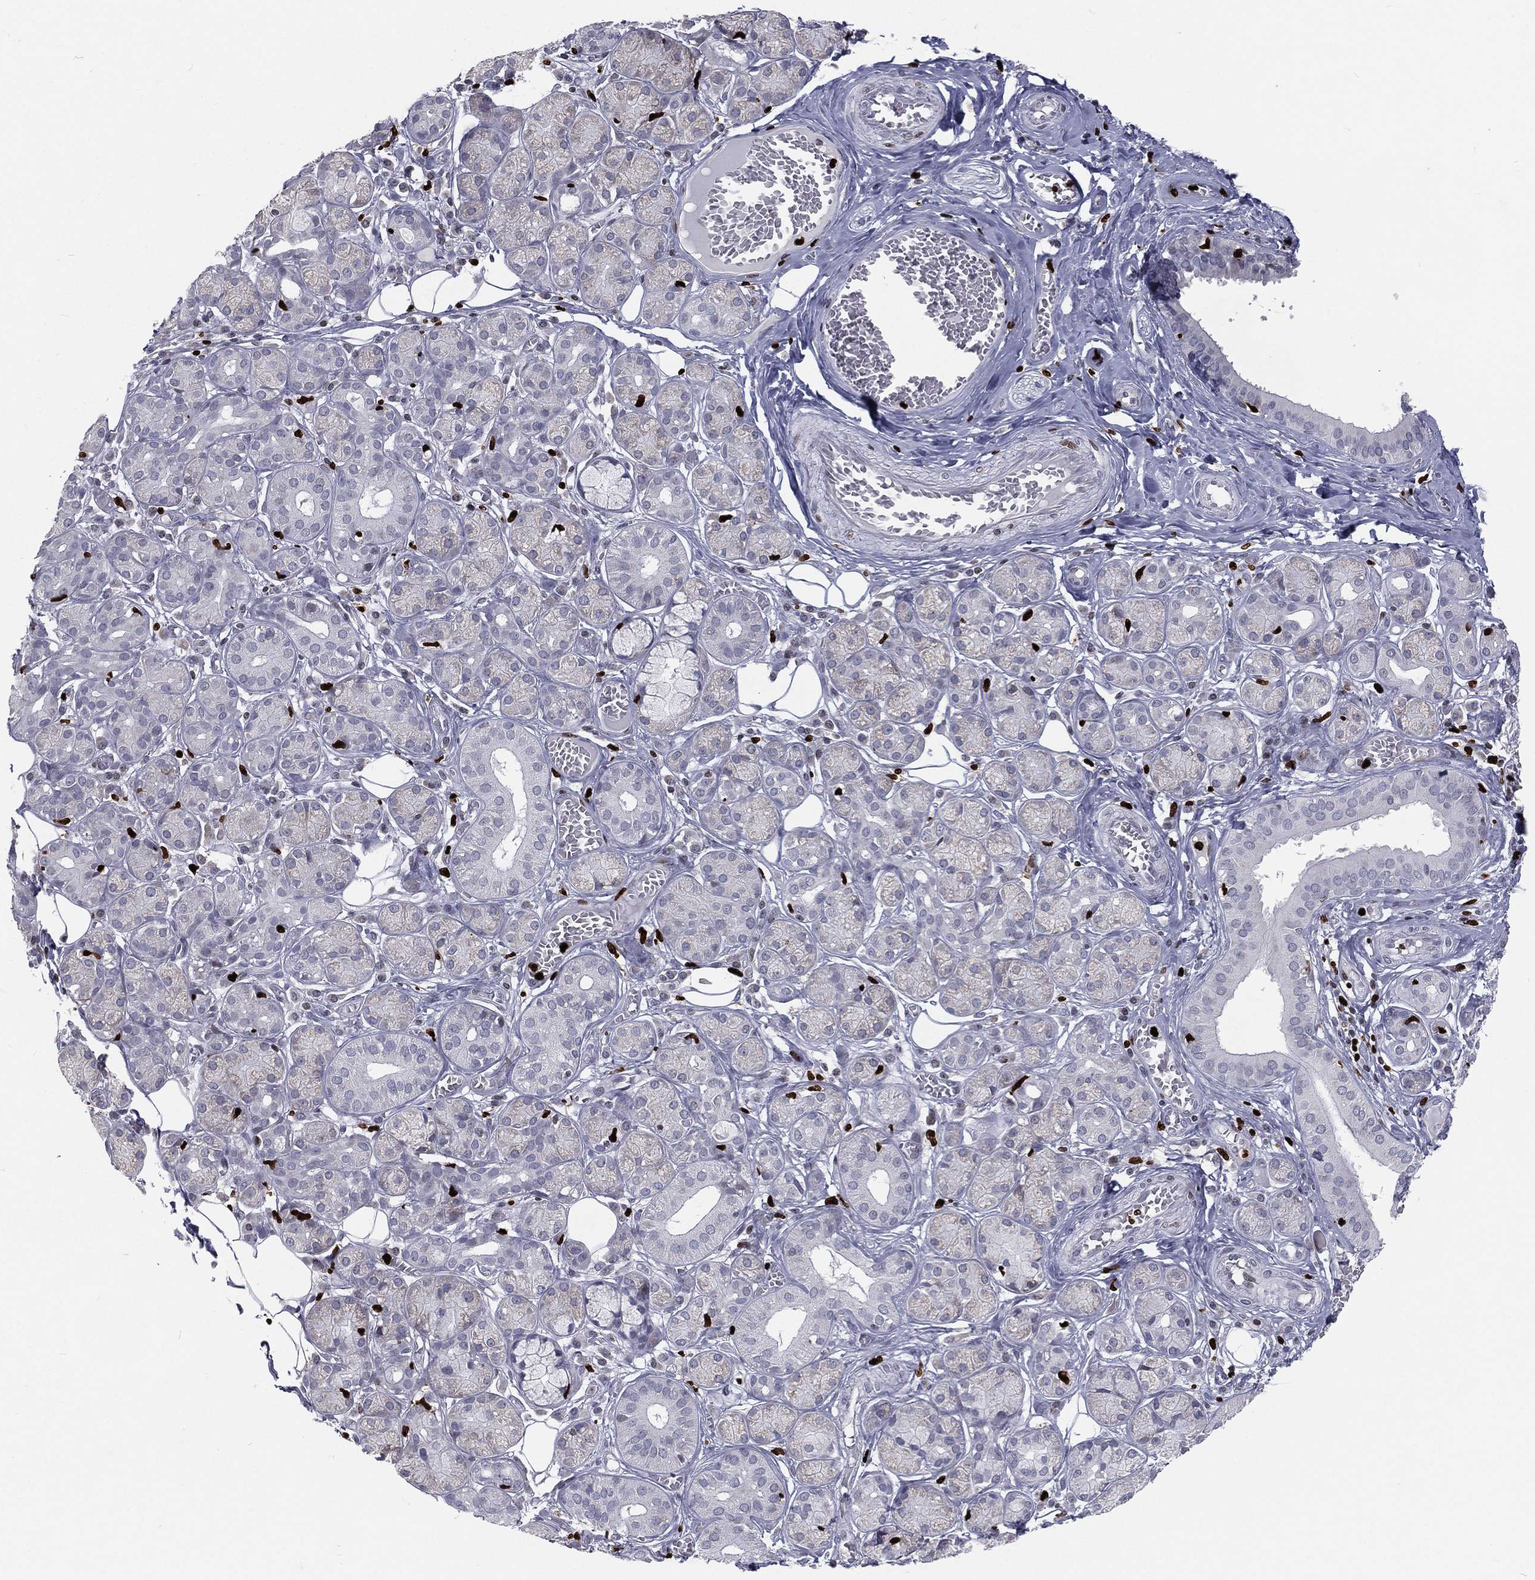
{"staining": {"intensity": "negative", "quantity": "none", "location": "none"}, "tissue": "salivary gland", "cell_type": "Glandular cells", "image_type": "normal", "snomed": [{"axis": "morphology", "description": "Normal tissue, NOS"}, {"axis": "topography", "description": "Salivary gland"}], "caption": "DAB immunohistochemical staining of unremarkable human salivary gland shows no significant expression in glandular cells.", "gene": "MNDA", "patient": {"sex": "male", "age": 71}}